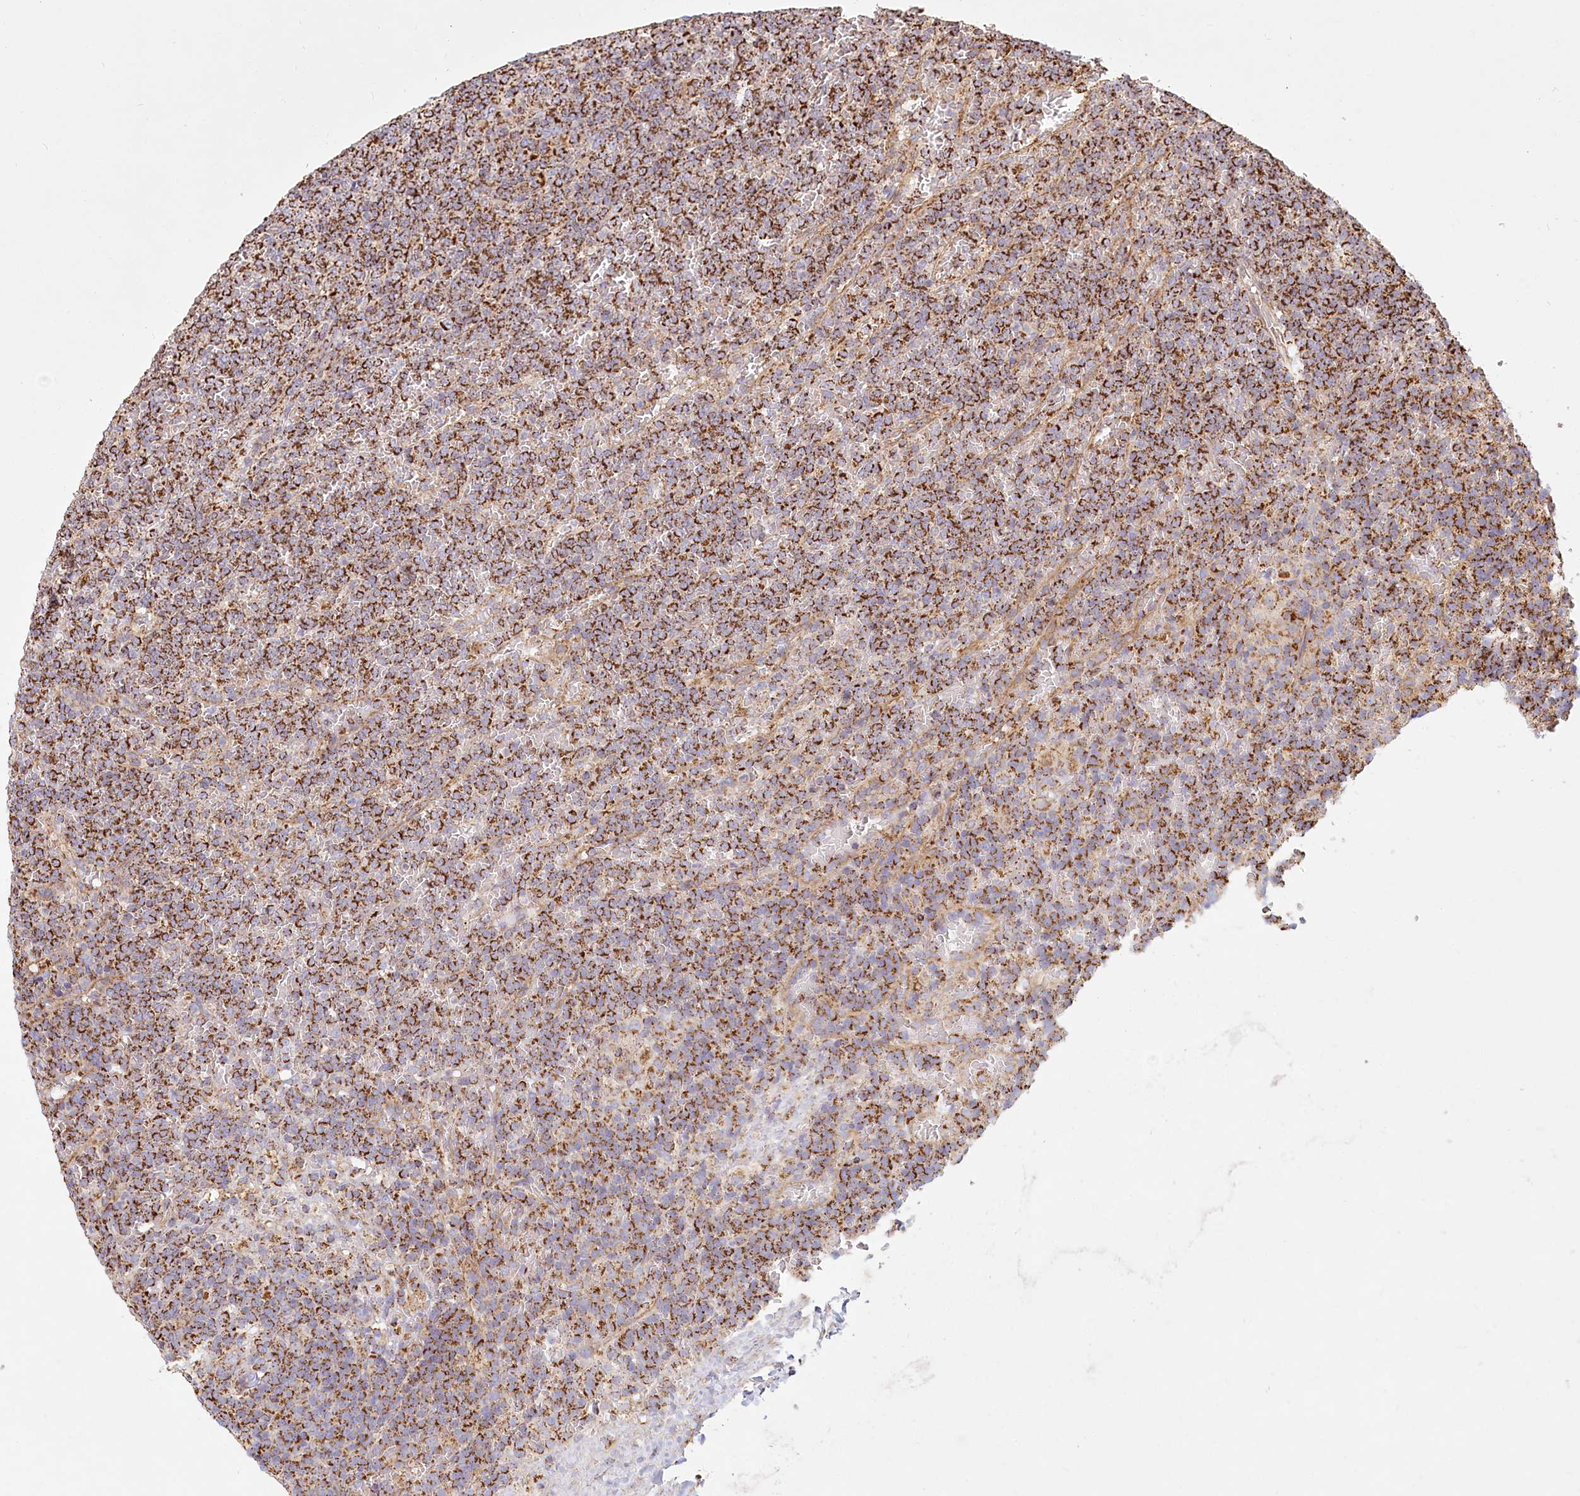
{"staining": {"intensity": "strong", "quantity": "25%-75%", "location": "cytoplasmic/membranous"}, "tissue": "lymphoma", "cell_type": "Tumor cells", "image_type": "cancer", "snomed": [{"axis": "morphology", "description": "Malignant lymphoma, non-Hodgkin's type, Low grade"}, {"axis": "topography", "description": "Spleen"}], "caption": "Strong cytoplasmic/membranous protein positivity is seen in approximately 25%-75% of tumor cells in lymphoma.", "gene": "UMPS", "patient": {"sex": "female", "age": 19}}